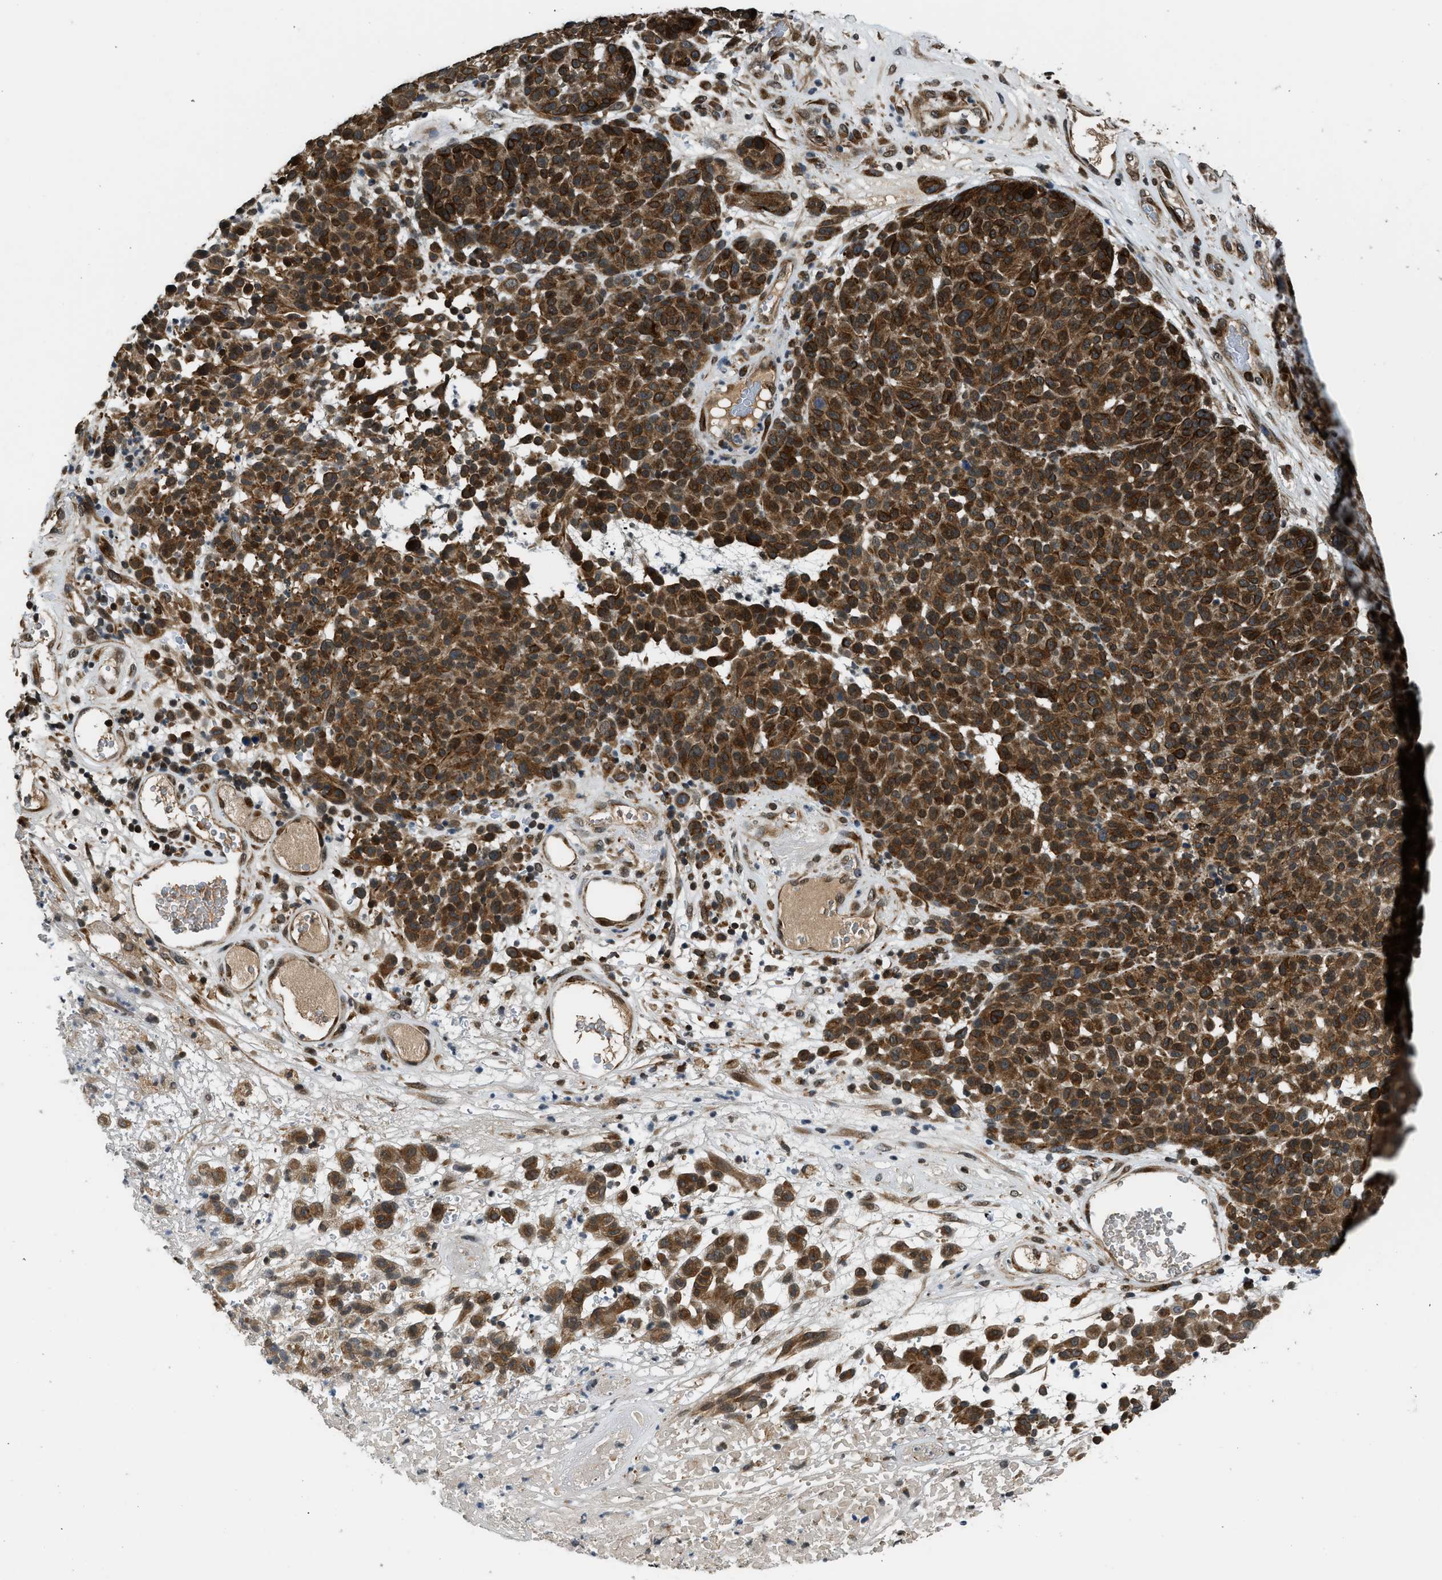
{"staining": {"intensity": "strong", "quantity": ">75%", "location": "cytoplasmic/membranous"}, "tissue": "melanoma", "cell_type": "Tumor cells", "image_type": "cancer", "snomed": [{"axis": "morphology", "description": "Malignant melanoma, NOS"}, {"axis": "topography", "description": "Skin"}], "caption": "Strong cytoplasmic/membranous positivity is present in about >75% of tumor cells in melanoma. The staining was performed using DAB (3,3'-diaminobenzidine) to visualize the protein expression in brown, while the nuclei were stained in blue with hematoxylin (Magnification: 20x).", "gene": "RETREG3", "patient": {"sex": "male", "age": 59}}